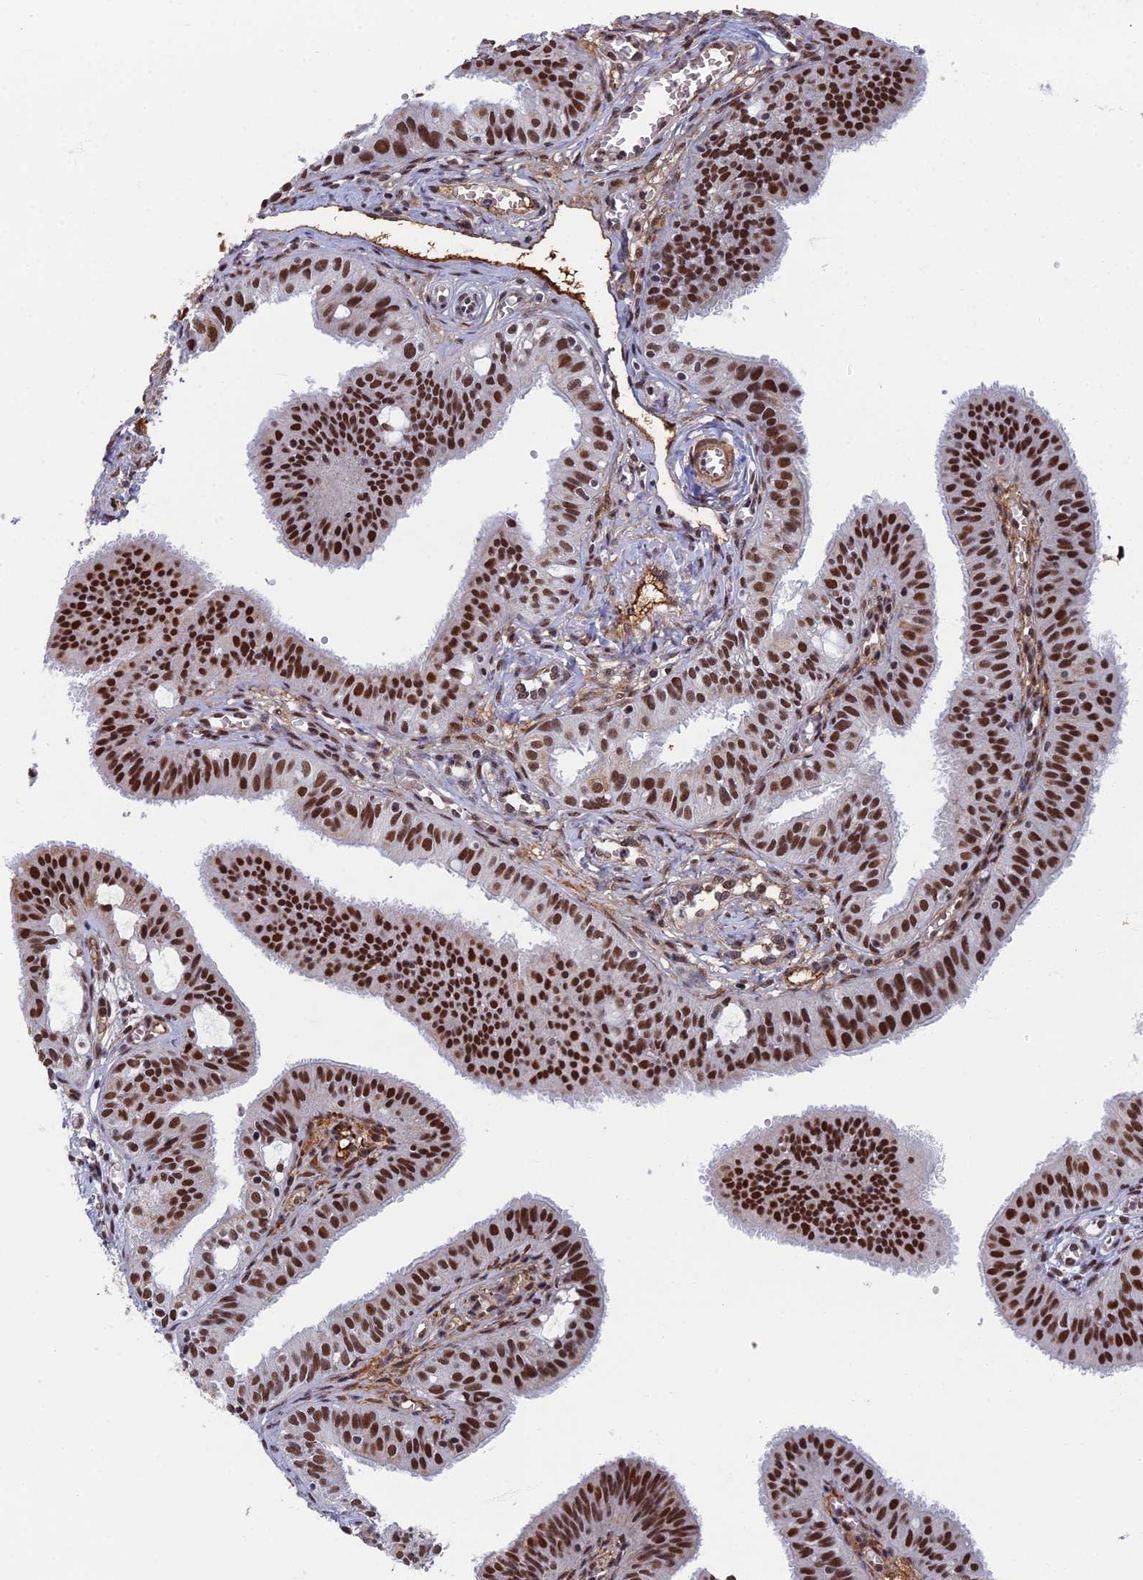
{"staining": {"intensity": "strong", "quantity": ">75%", "location": "nuclear"}, "tissue": "fallopian tube", "cell_type": "Glandular cells", "image_type": "normal", "snomed": [{"axis": "morphology", "description": "Normal tissue, NOS"}, {"axis": "topography", "description": "Fallopian tube"}, {"axis": "topography", "description": "Ovary"}], "caption": "Immunohistochemical staining of unremarkable human fallopian tube displays high levels of strong nuclear staining in approximately >75% of glandular cells.", "gene": "TAF13", "patient": {"sex": "female", "age": 42}}